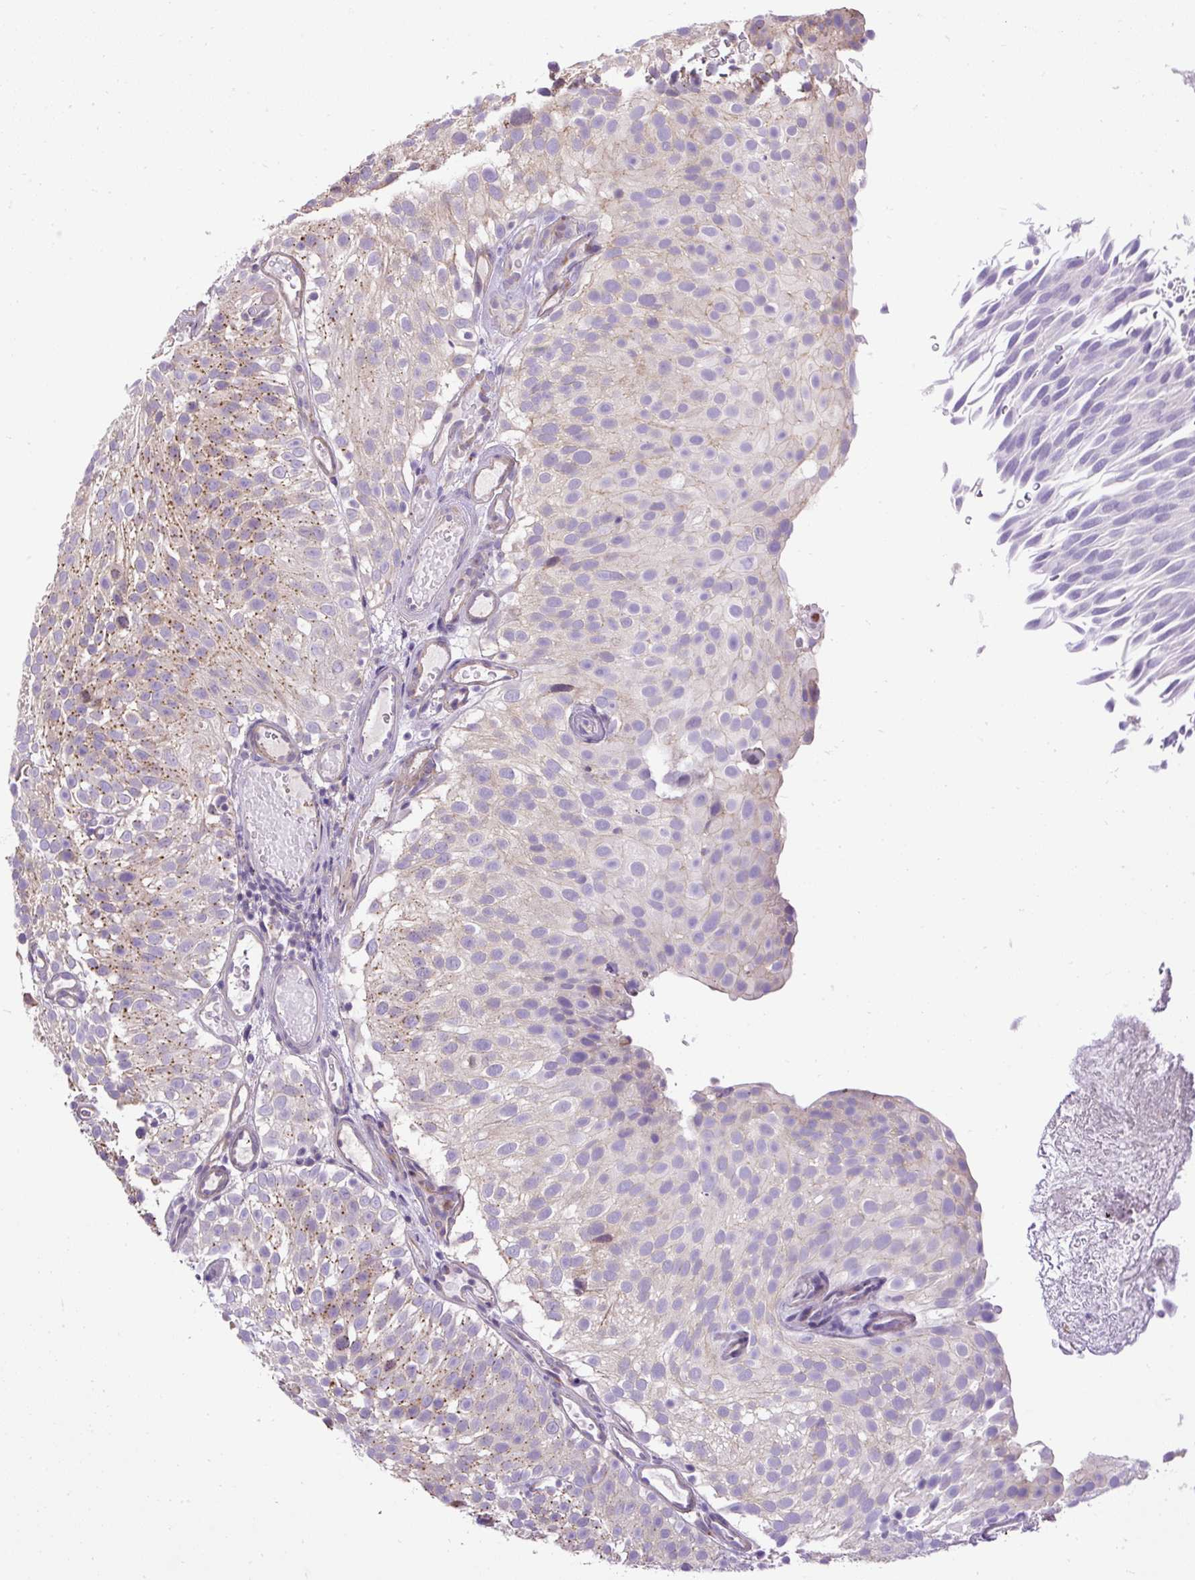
{"staining": {"intensity": "moderate", "quantity": "<25%", "location": "cytoplasmic/membranous"}, "tissue": "urothelial cancer", "cell_type": "Tumor cells", "image_type": "cancer", "snomed": [{"axis": "morphology", "description": "Urothelial carcinoma, Low grade"}, {"axis": "topography", "description": "Urinary bladder"}], "caption": "A low amount of moderate cytoplasmic/membranous positivity is appreciated in approximately <25% of tumor cells in urothelial carcinoma (low-grade) tissue.", "gene": "CFAP47", "patient": {"sex": "male", "age": 78}}